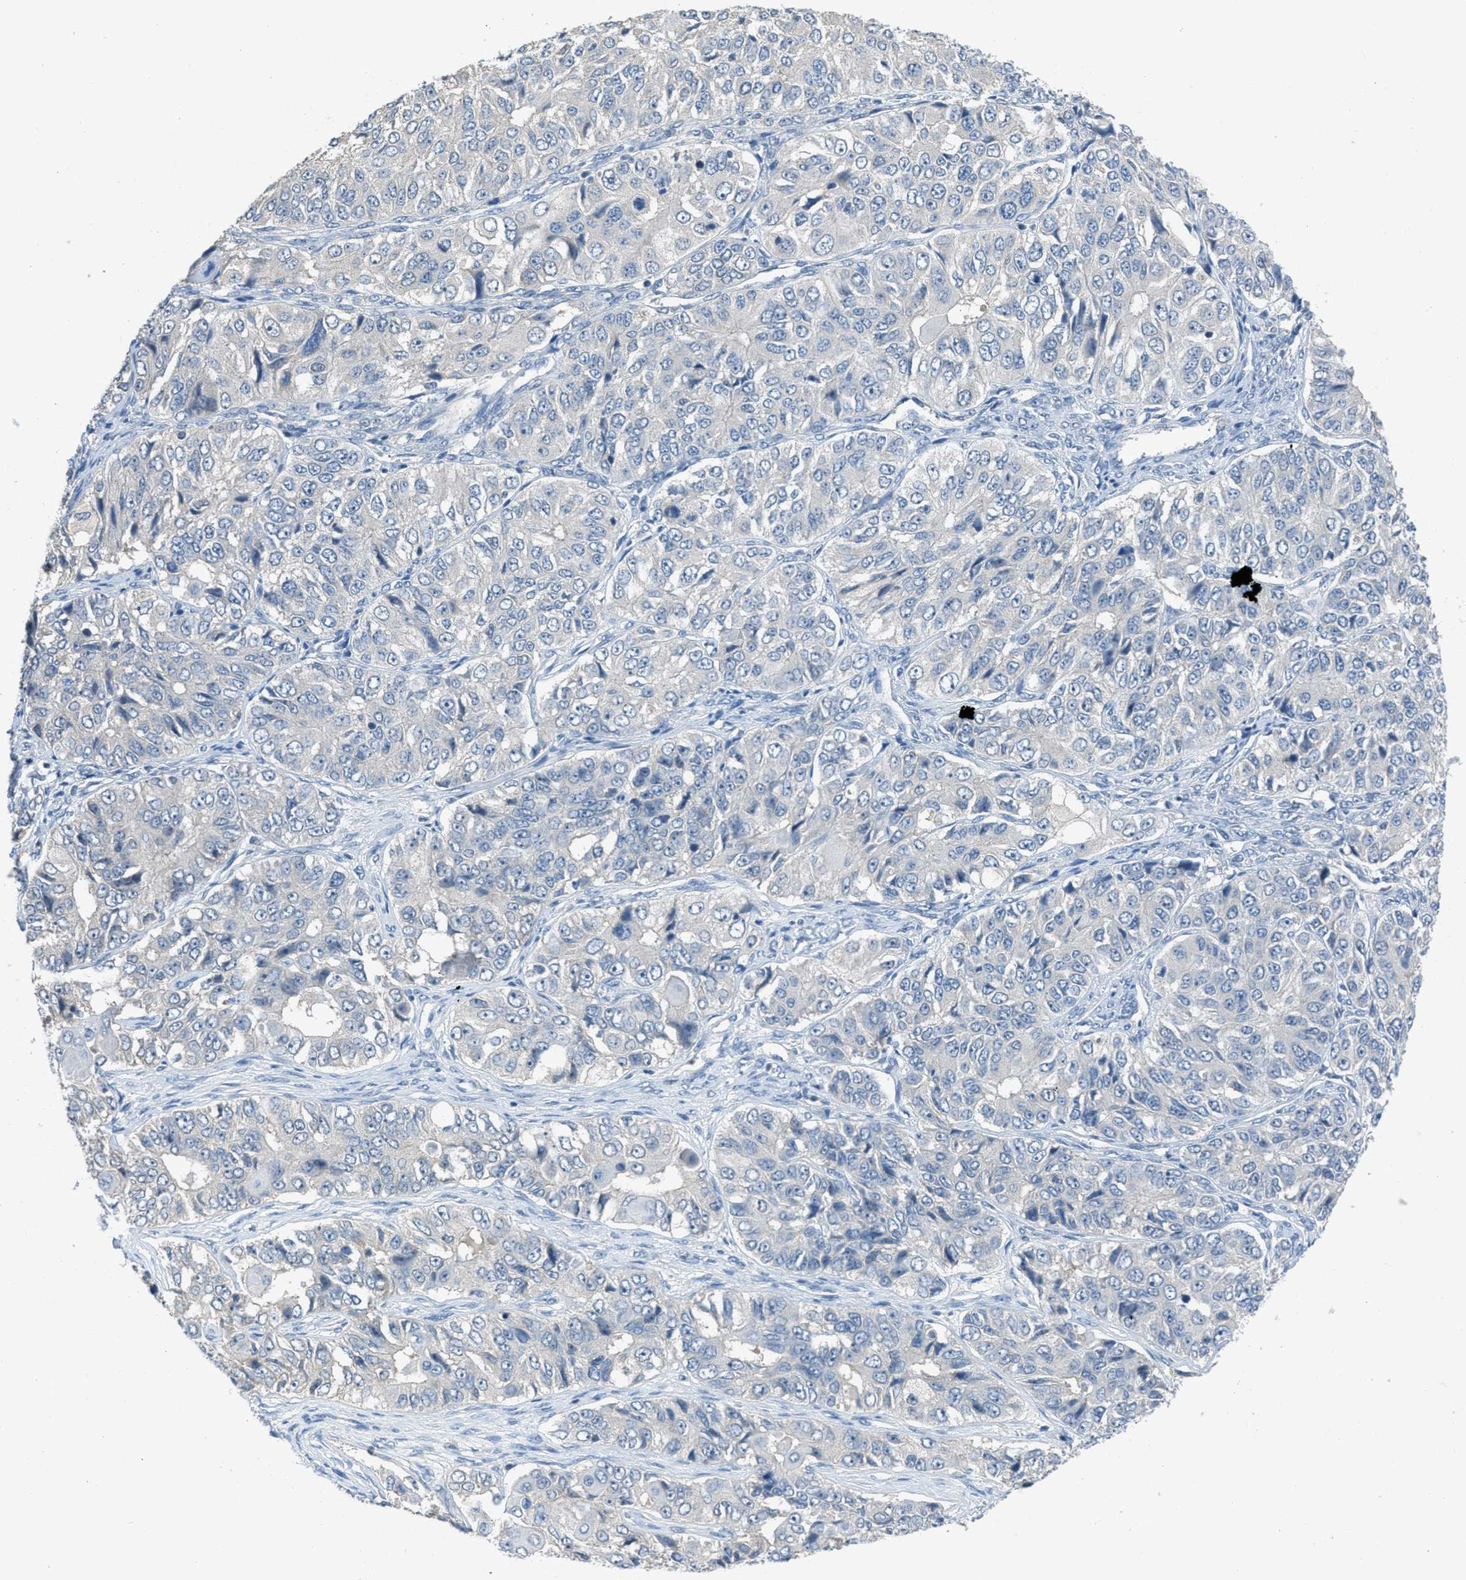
{"staining": {"intensity": "negative", "quantity": "none", "location": "none"}, "tissue": "ovarian cancer", "cell_type": "Tumor cells", "image_type": "cancer", "snomed": [{"axis": "morphology", "description": "Carcinoma, endometroid"}, {"axis": "topography", "description": "Ovary"}], "caption": "There is no significant staining in tumor cells of endometroid carcinoma (ovarian).", "gene": "MIS18A", "patient": {"sex": "female", "age": 51}}